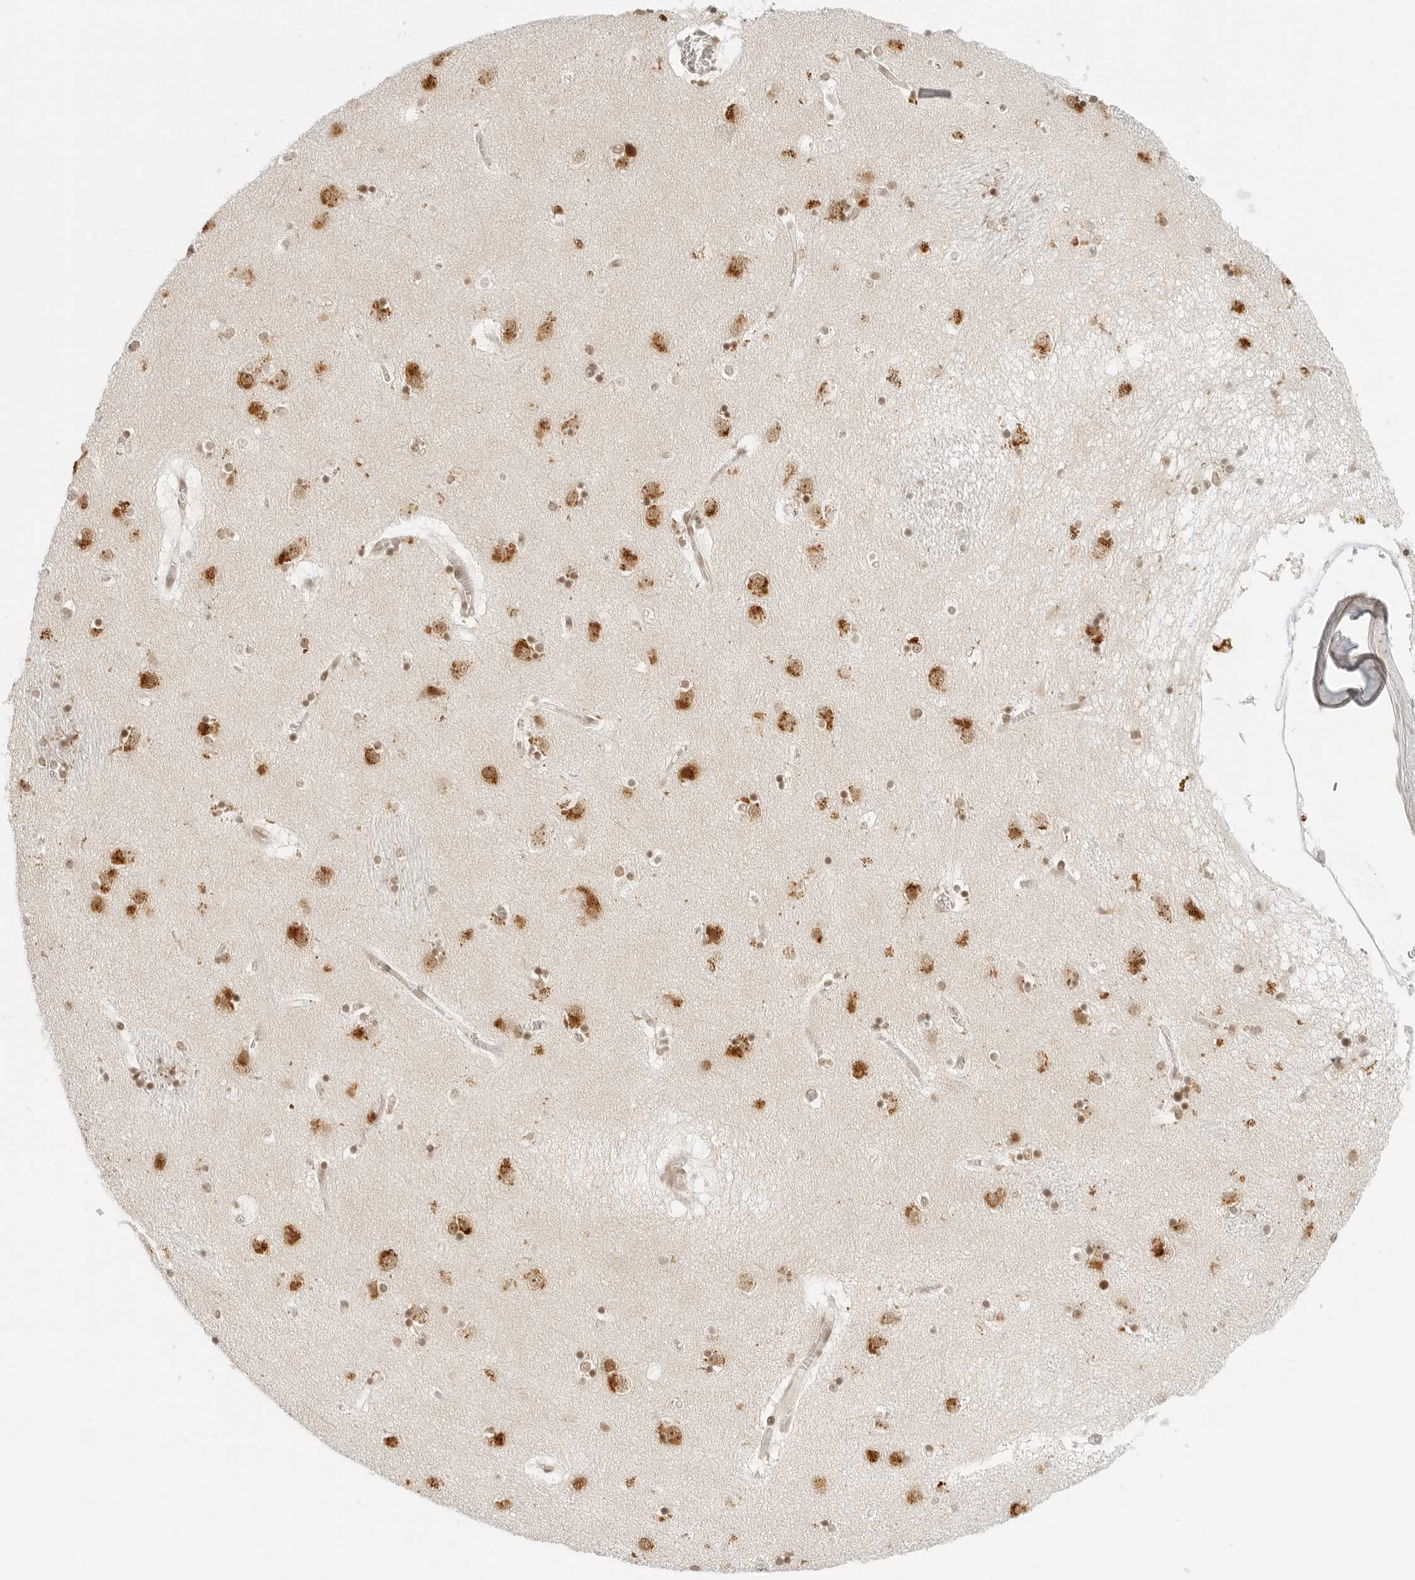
{"staining": {"intensity": "moderate", "quantity": "25%-75%", "location": "nuclear"}, "tissue": "caudate", "cell_type": "Glial cells", "image_type": "normal", "snomed": [{"axis": "morphology", "description": "Normal tissue, NOS"}, {"axis": "topography", "description": "Lateral ventricle wall"}], "caption": "Glial cells reveal moderate nuclear staining in approximately 25%-75% of cells in normal caudate.", "gene": "RCC1", "patient": {"sex": "male", "age": 70}}